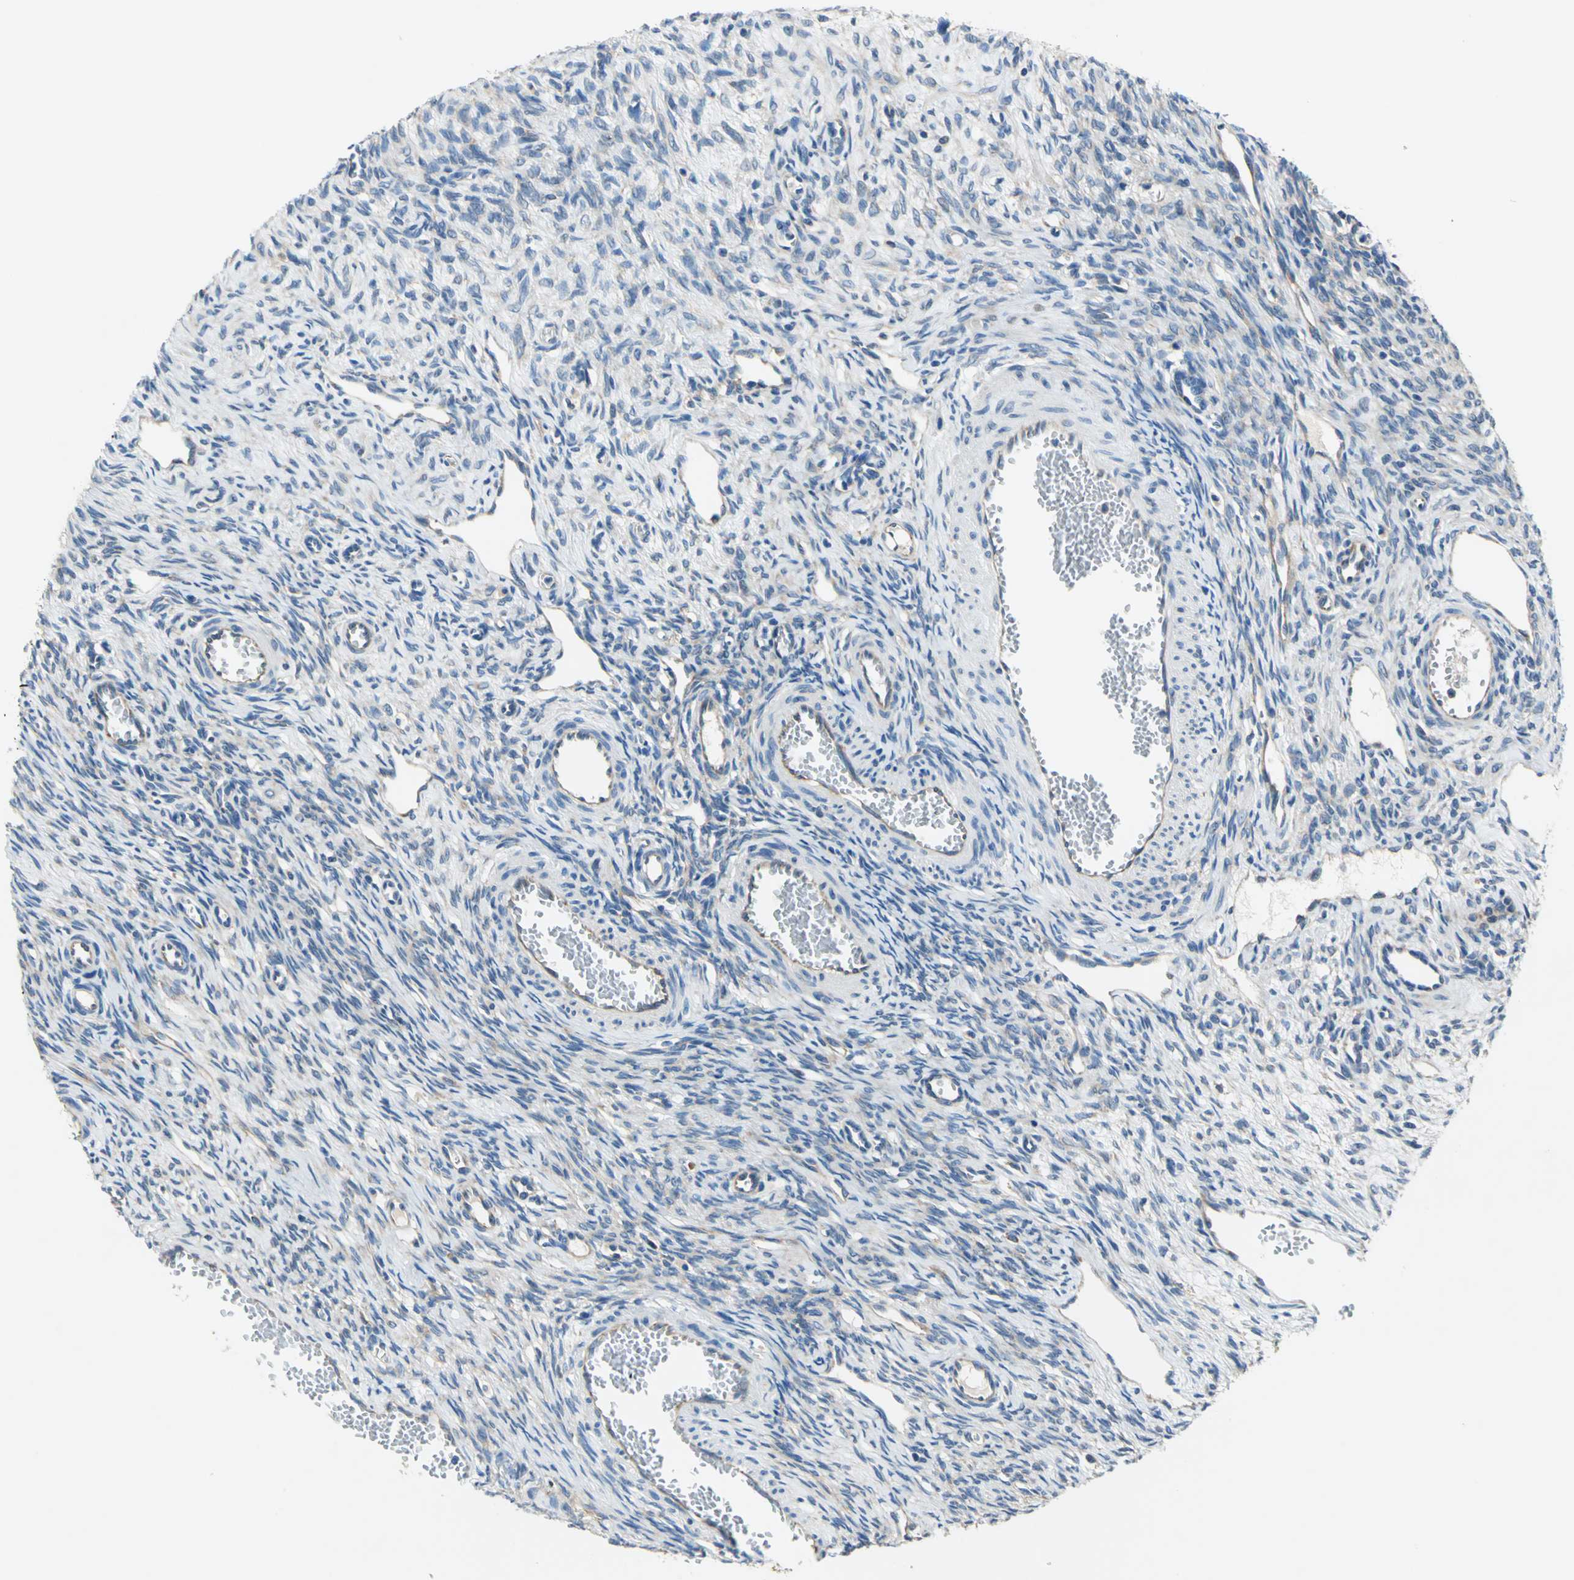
{"staining": {"intensity": "moderate", "quantity": "25%-75%", "location": "cytoplasmic/membranous"}, "tissue": "ovary", "cell_type": "Ovarian stroma cells", "image_type": "normal", "snomed": [{"axis": "morphology", "description": "Normal tissue, NOS"}, {"axis": "topography", "description": "Ovary"}], "caption": "Normal ovary was stained to show a protein in brown. There is medium levels of moderate cytoplasmic/membranous expression in about 25%-75% of ovarian stroma cells.", "gene": "TRIM25", "patient": {"sex": "female", "age": 33}}